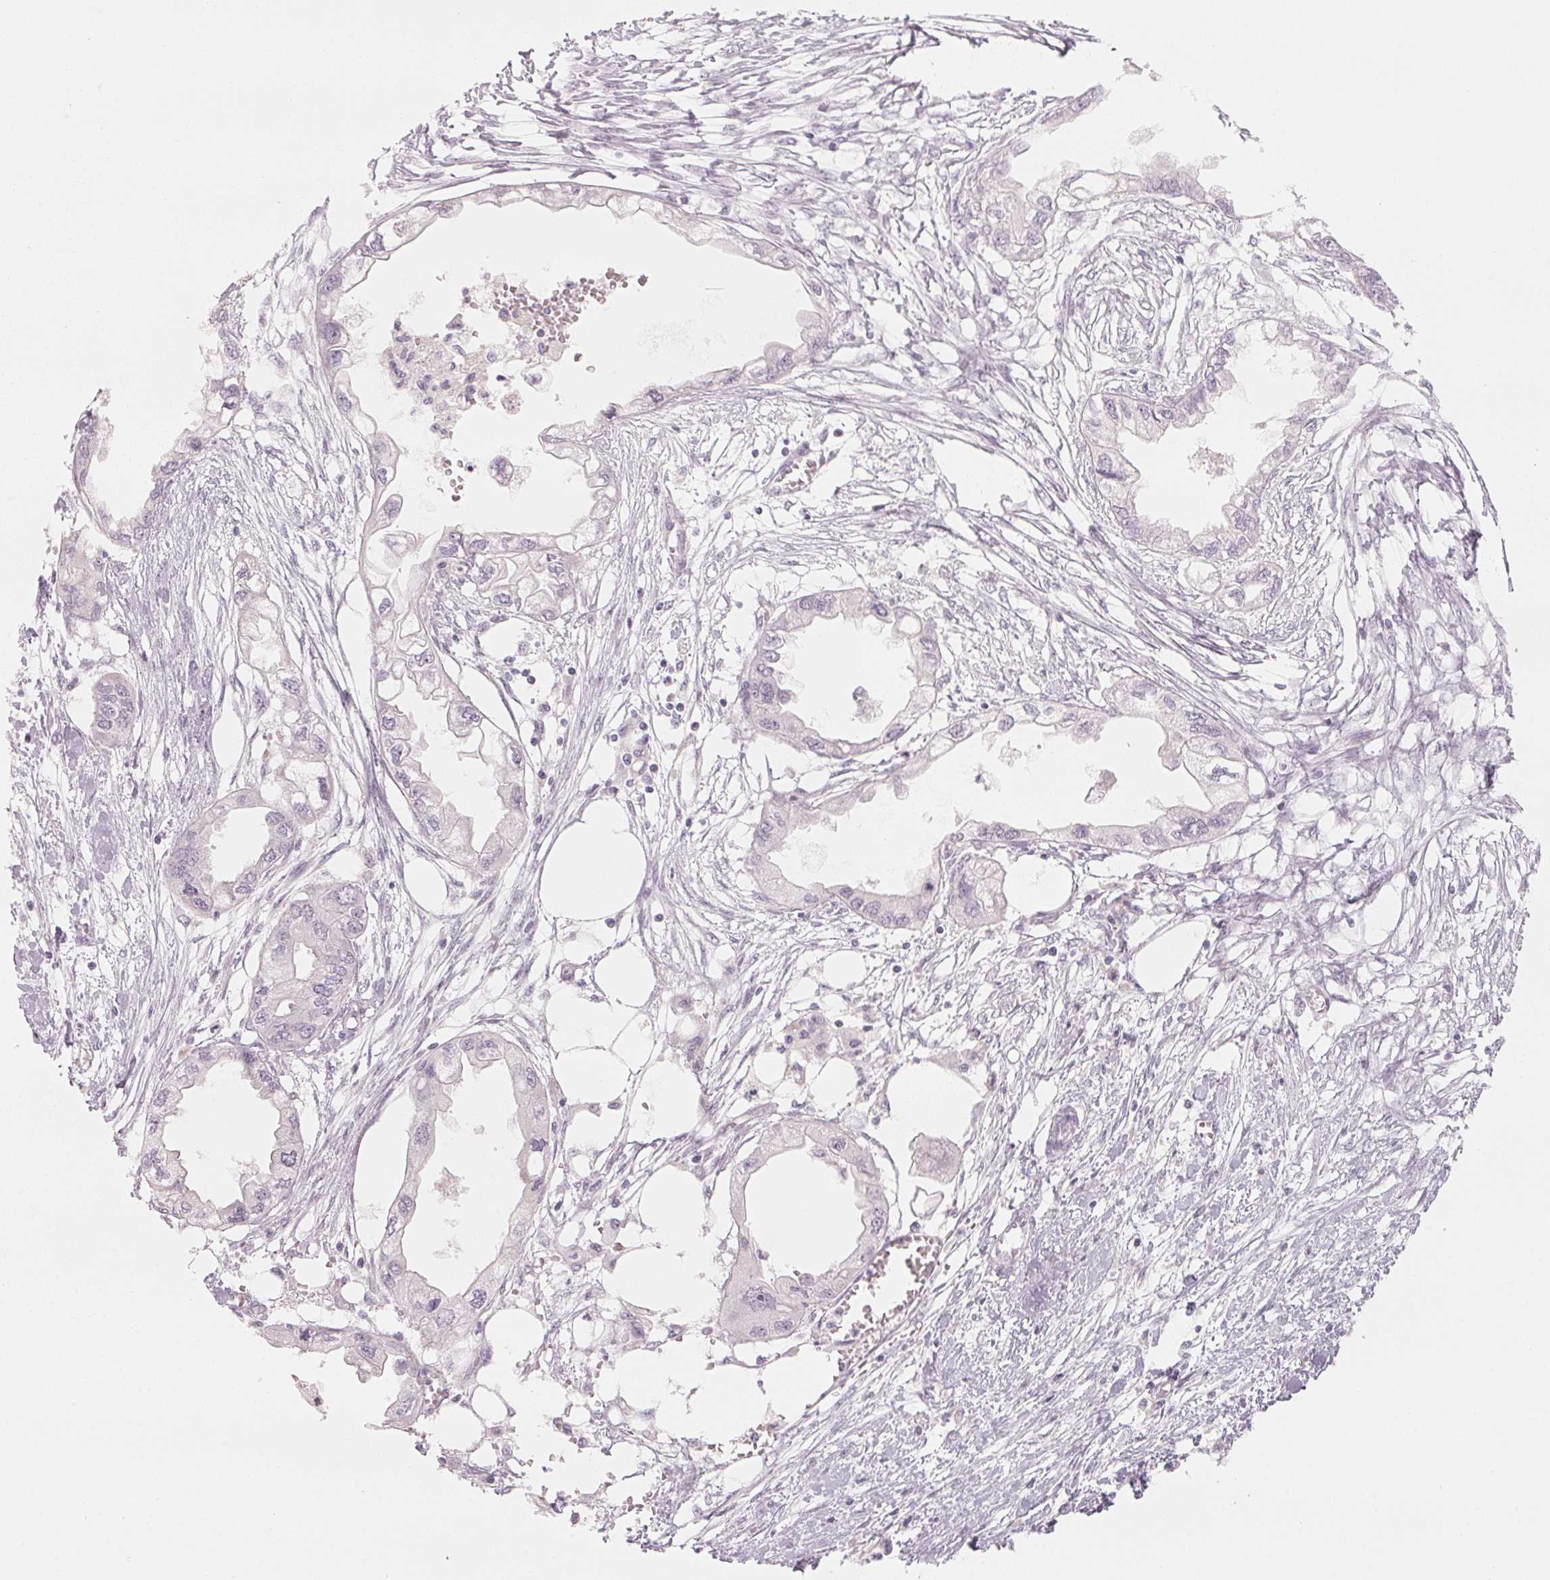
{"staining": {"intensity": "negative", "quantity": "none", "location": "none"}, "tissue": "endometrial cancer", "cell_type": "Tumor cells", "image_type": "cancer", "snomed": [{"axis": "morphology", "description": "Adenocarcinoma, NOS"}, {"axis": "morphology", "description": "Adenocarcinoma, metastatic, NOS"}, {"axis": "topography", "description": "Adipose tissue"}, {"axis": "topography", "description": "Endometrium"}], "caption": "DAB (3,3'-diaminobenzidine) immunohistochemical staining of human endometrial metastatic adenocarcinoma shows no significant positivity in tumor cells.", "gene": "ANKRD31", "patient": {"sex": "female", "age": 67}}